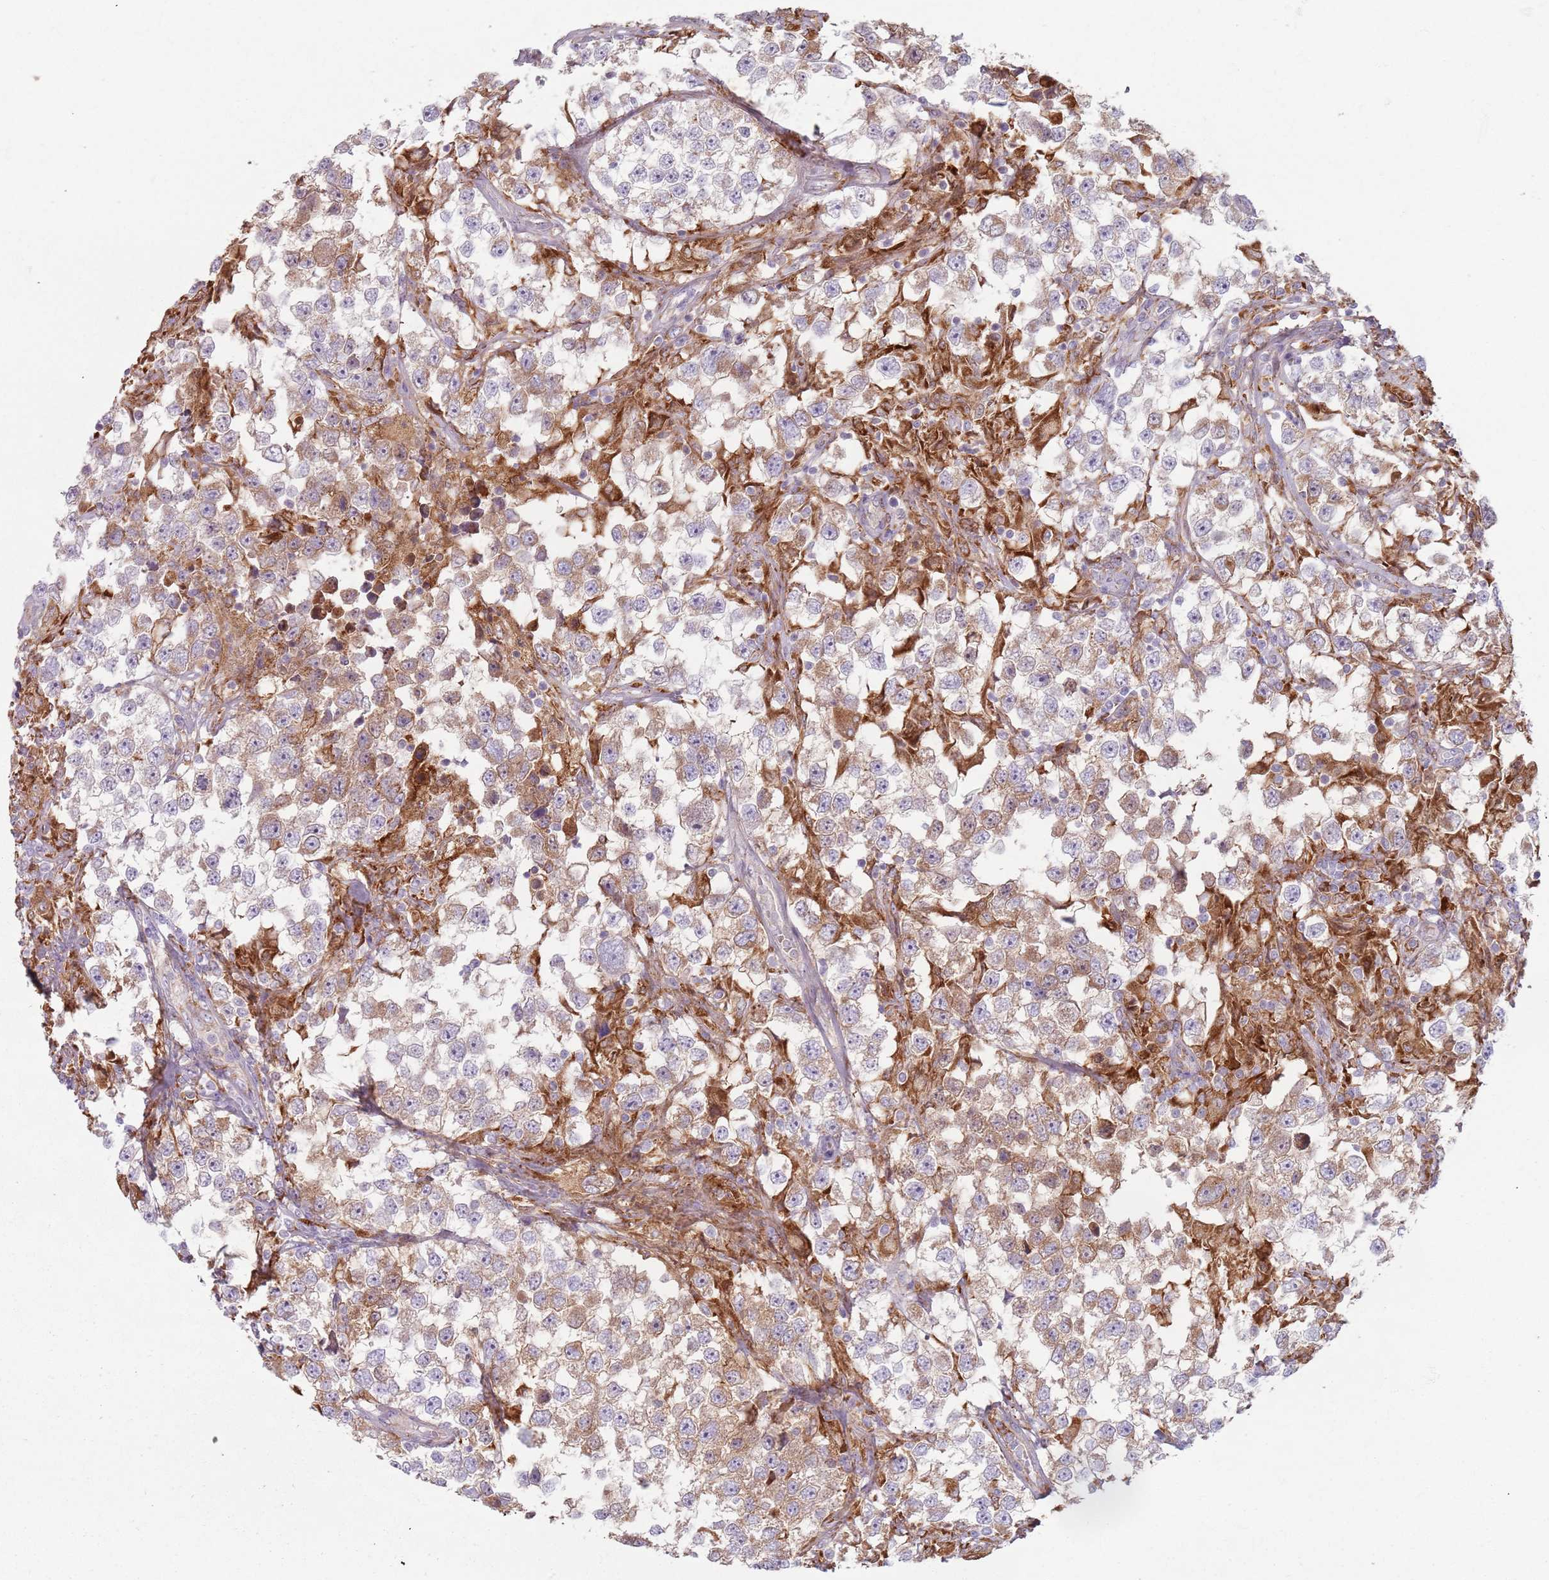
{"staining": {"intensity": "weak", "quantity": "25%-75%", "location": "cytoplasmic/membranous"}, "tissue": "testis cancer", "cell_type": "Tumor cells", "image_type": "cancer", "snomed": [{"axis": "morphology", "description": "Seminoma, NOS"}, {"axis": "topography", "description": "Testis"}], "caption": "High-power microscopy captured an immunohistochemistry photomicrograph of testis cancer, revealing weak cytoplasmic/membranous staining in approximately 25%-75% of tumor cells.", "gene": "COLGALT1", "patient": {"sex": "male", "age": 46}}